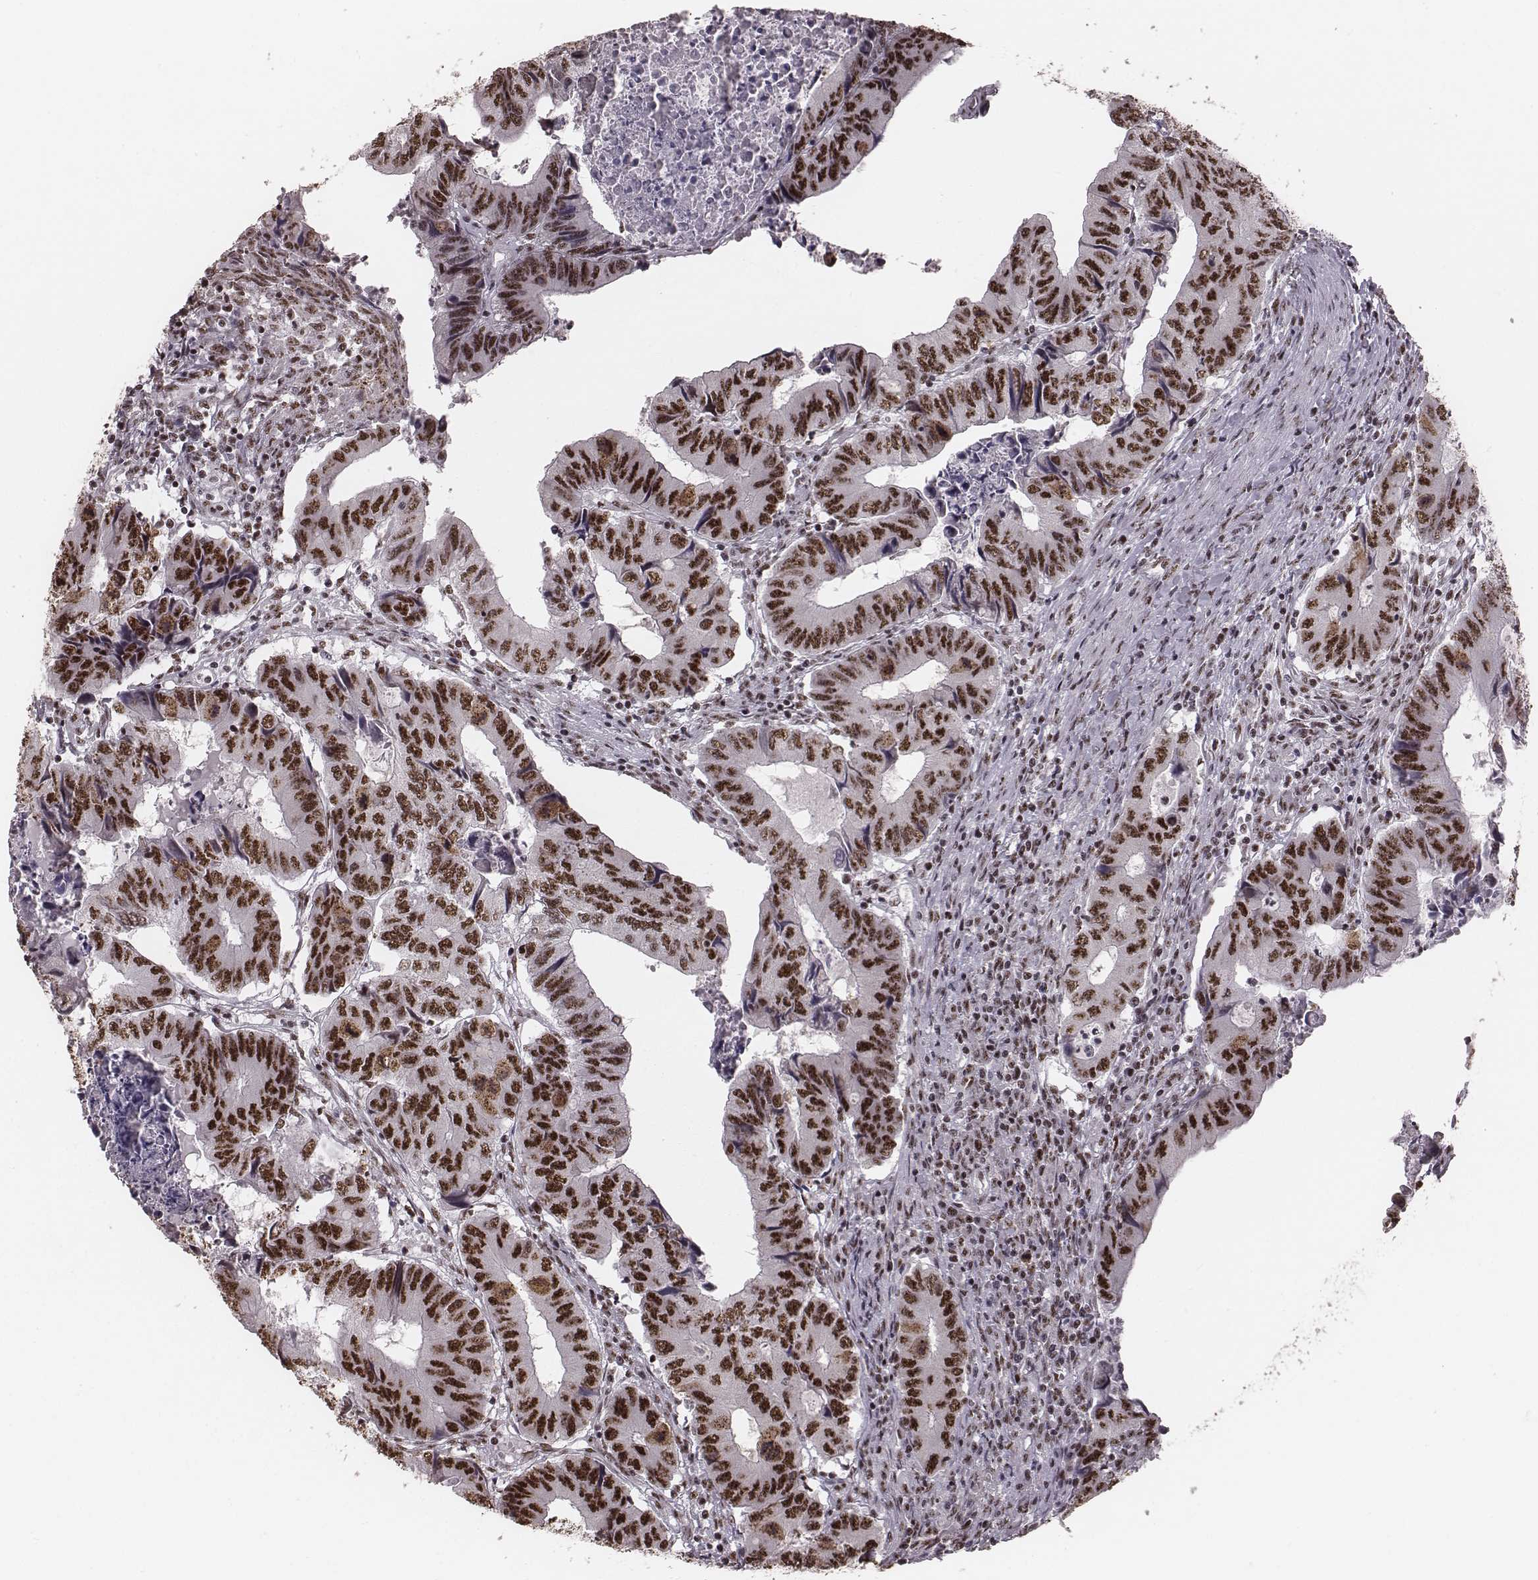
{"staining": {"intensity": "moderate", "quantity": ">75%", "location": "nuclear"}, "tissue": "colorectal cancer", "cell_type": "Tumor cells", "image_type": "cancer", "snomed": [{"axis": "morphology", "description": "Adenocarcinoma, NOS"}, {"axis": "topography", "description": "Colon"}], "caption": "Colorectal adenocarcinoma stained with a brown dye shows moderate nuclear positive expression in approximately >75% of tumor cells.", "gene": "LUC7L", "patient": {"sex": "male", "age": 53}}